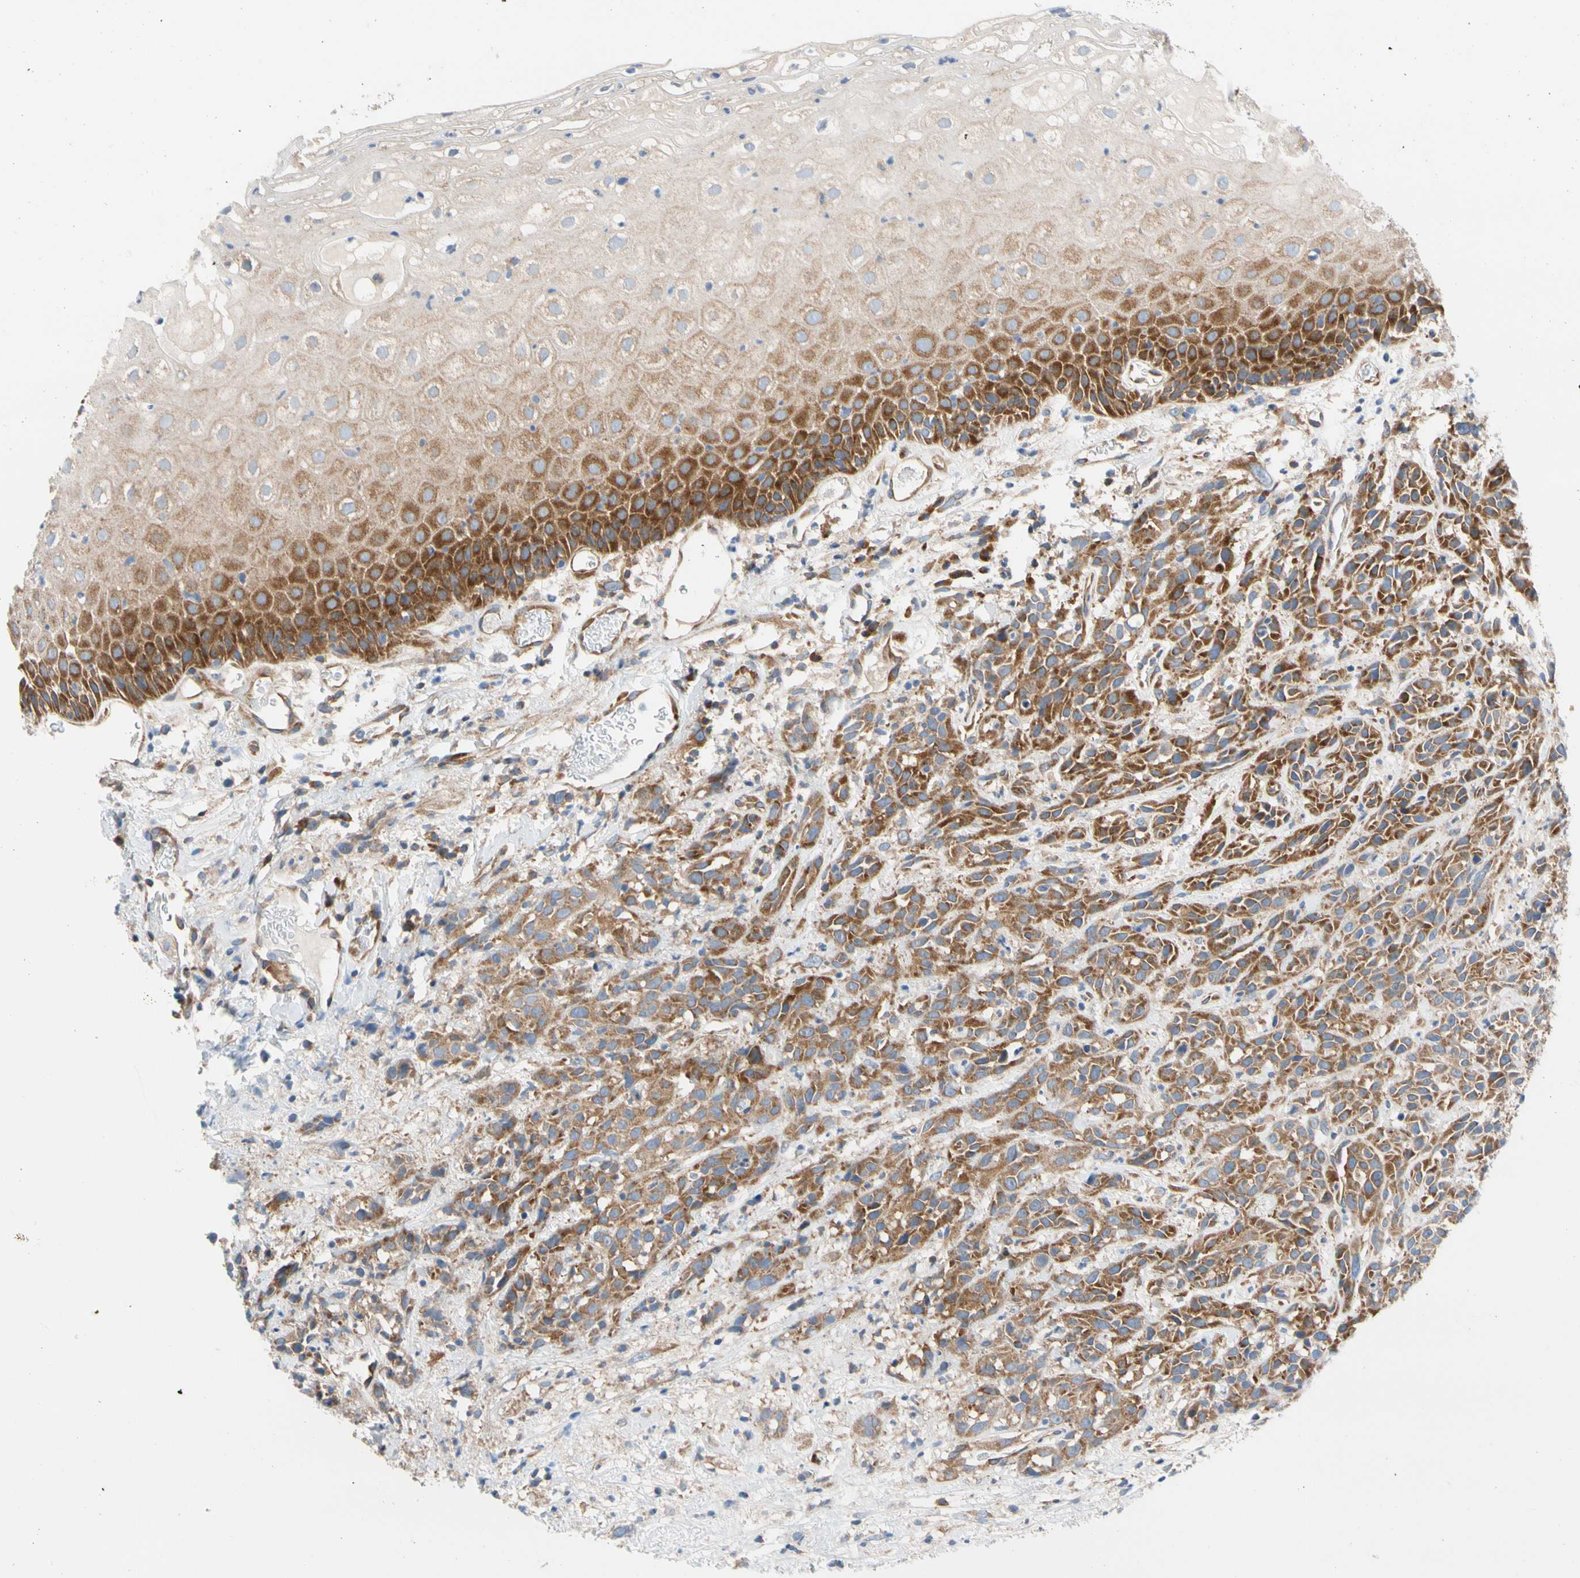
{"staining": {"intensity": "moderate", "quantity": ">75%", "location": "cytoplasmic/membranous"}, "tissue": "head and neck cancer", "cell_type": "Tumor cells", "image_type": "cancer", "snomed": [{"axis": "morphology", "description": "Normal tissue, NOS"}, {"axis": "morphology", "description": "Squamous cell carcinoma, NOS"}, {"axis": "topography", "description": "Cartilage tissue"}, {"axis": "topography", "description": "Head-Neck"}], "caption": "An immunohistochemistry image of tumor tissue is shown. Protein staining in brown labels moderate cytoplasmic/membranous positivity in head and neck cancer within tumor cells.", "gene": "GPHN", "patient": {"sex": "male", "age": 62}}